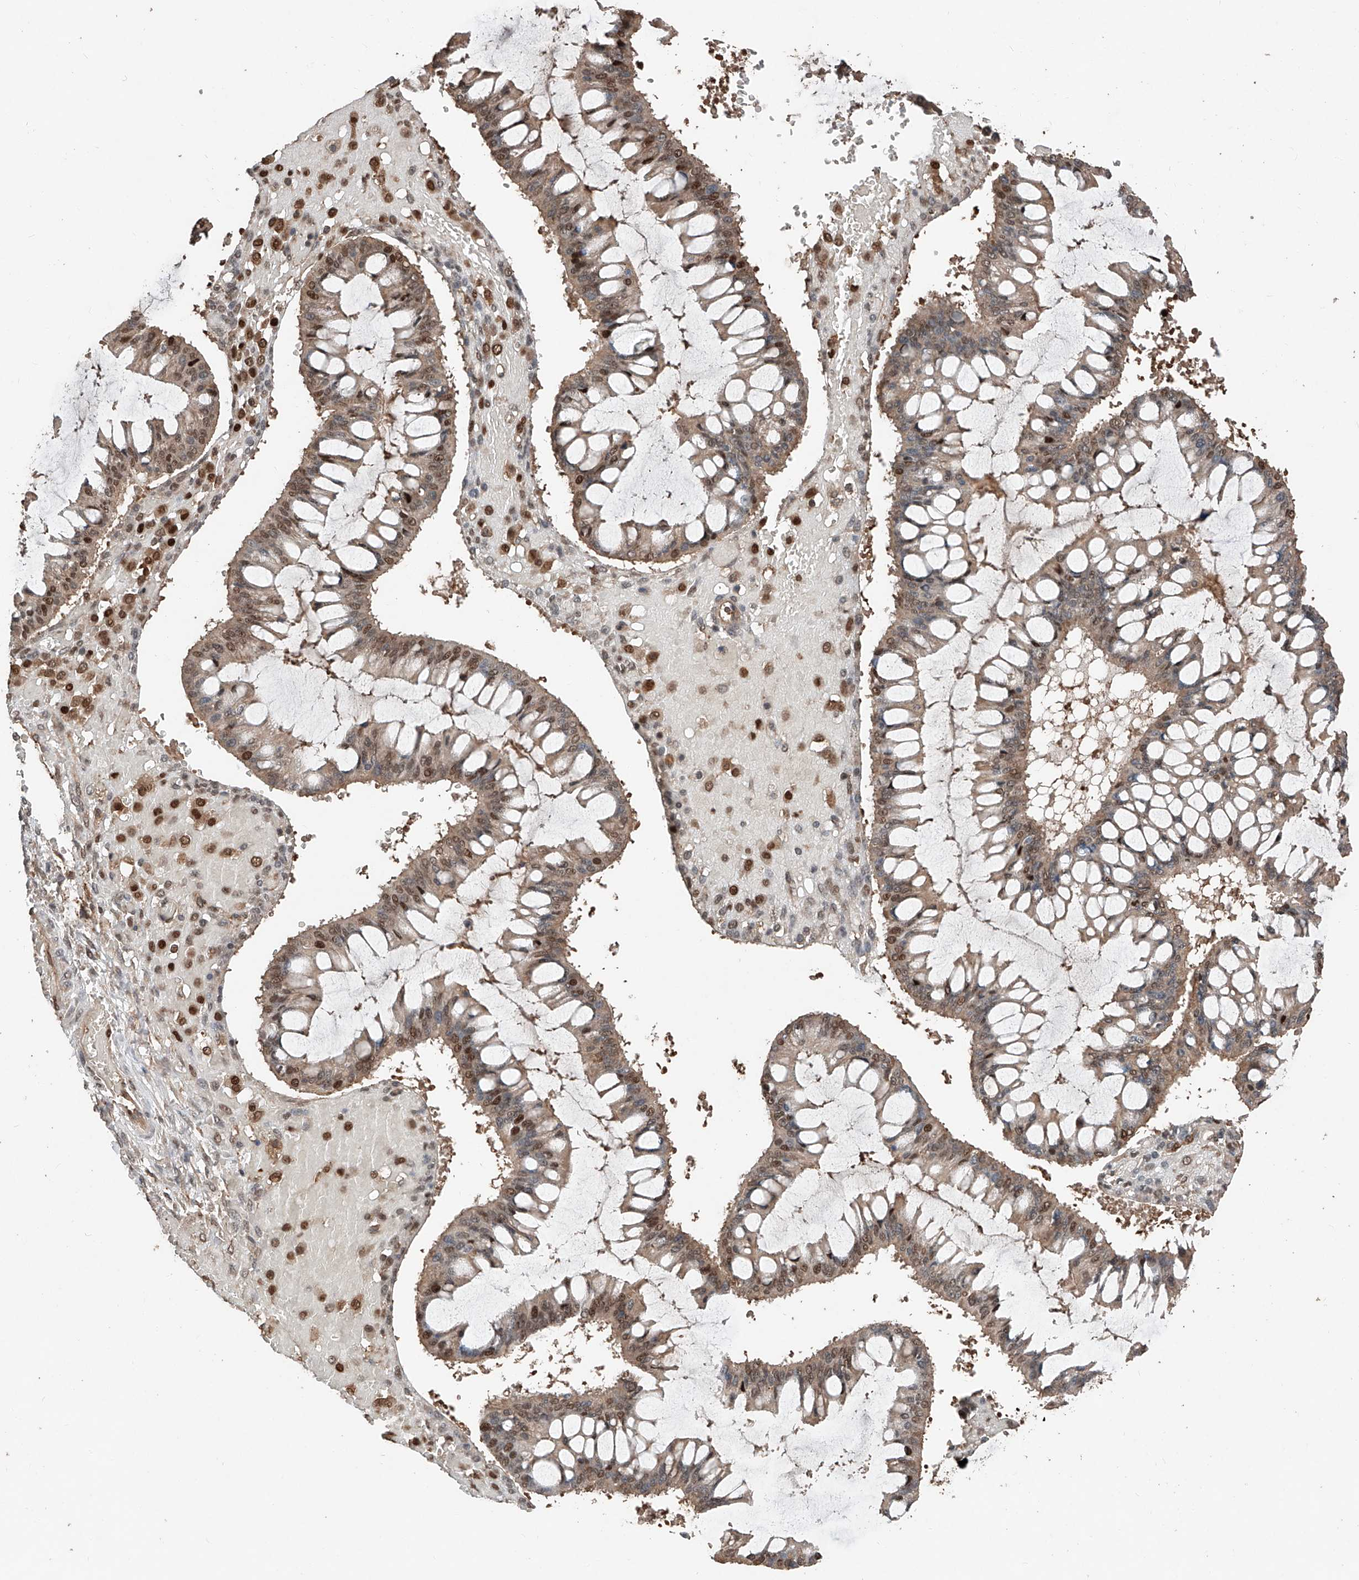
{"staining": {"intensity": "moderate", "quantity": "25%-75%", "location": "cytoplasmic/membranous,nuclear"}, "tissue": "ovarian cancer", "cell_type": "Tumor cells", "image_type": "cancer", "snomed": [{"axis": "morphology", "description": "Cystadenocarcinoma, mucinous, NOS"}, {"axis": "topography", "description": "Ovary"}], "caption": "Immunohistochemical staining of human ovarian mucinous cystadenocarcinoma demonstrates medium levels of moderate cytoplasmic/membranous and nuclear positivity in about 25%-75% of tumor cells.", "gene": "RMND1", "patient": {"sex": "female", "age": 73}}